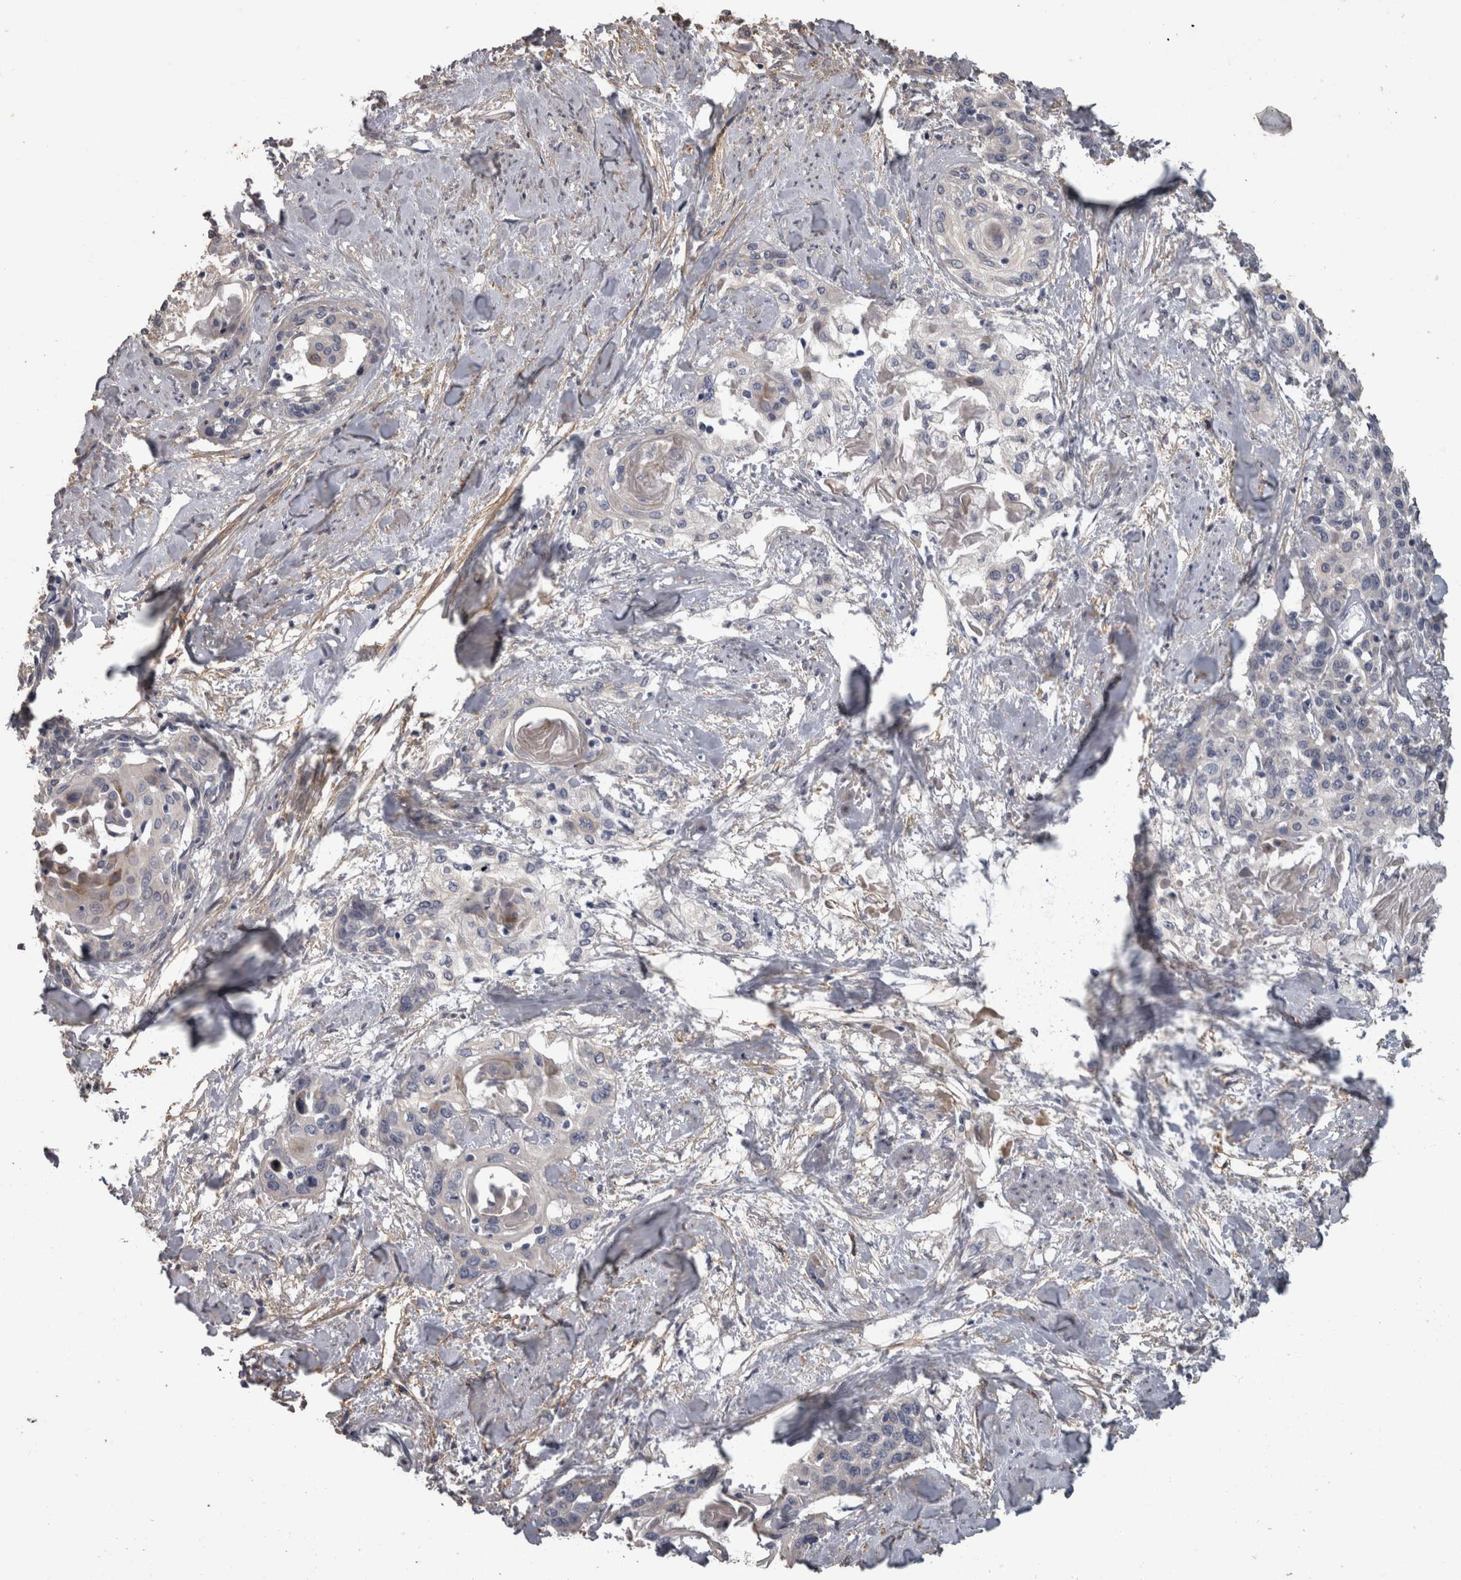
{"staining": {"intensity": "negative", "quantity": "none", "location": "none"}, "tissue": "cervical cancer", "cell_type": "Tumor cells", "image_type": "cancer", "snomed": [{"axis": "morphology", "description": "Squamous cell carcinoma, NOS"}, {"axis": "topography", "description": "Cervix"}], "caption": "Squamous cell carcinoma (cervical) was stained to show a protein in brown. There is no significant expression in tumor cells.", "gene": "EFEMP2", "patient": {"sex": "female", "age": 57}}